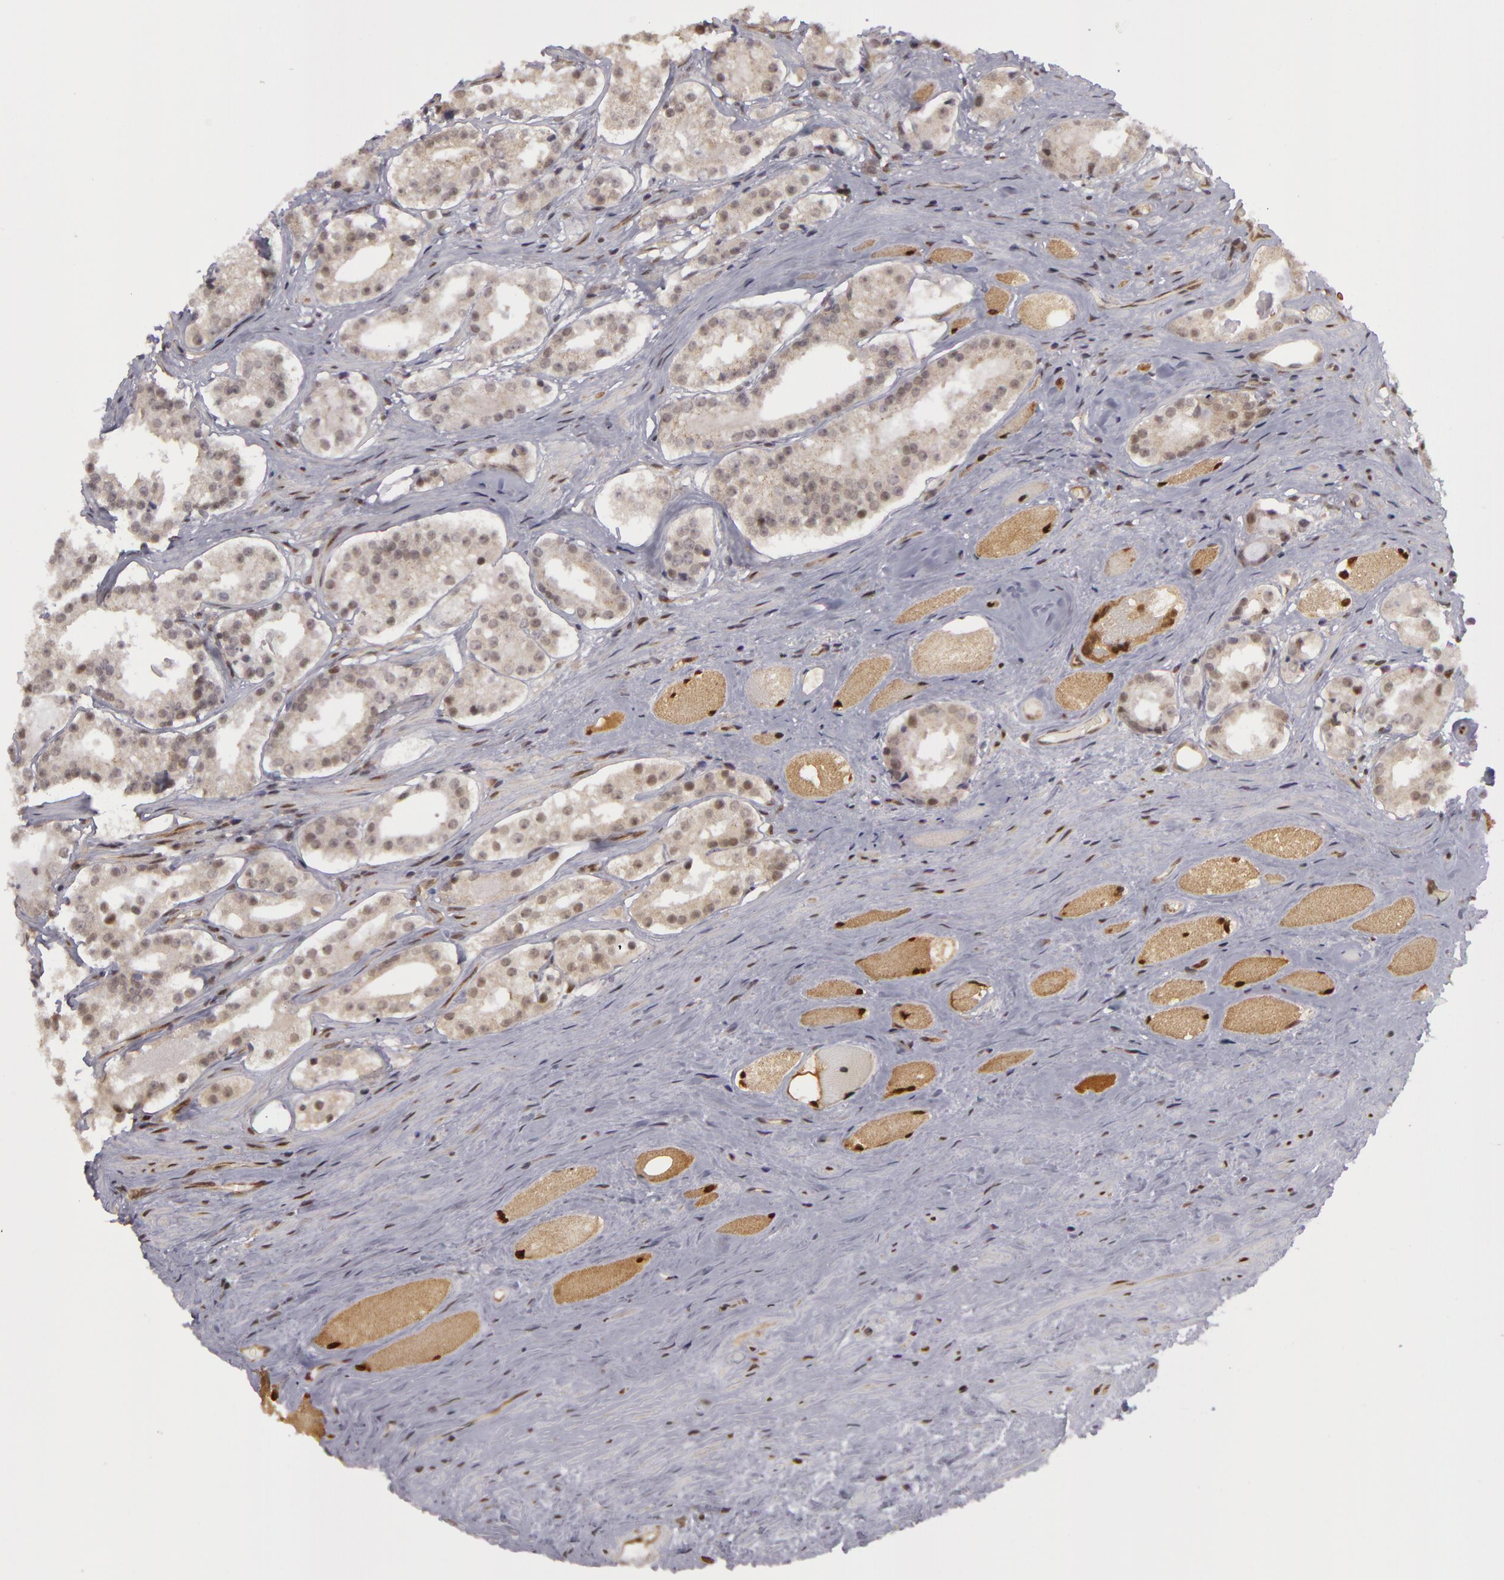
{"staining": {"intensity": "weak", "quantity": "<25%", "location": "cytoplasmic/membranous,nuclear"}, "tissue": "prostate cancer", "cell_type": "Tumor cells", "image_type": "cancer", "snomed": [{"axis": "morphology", "description": "Adenocarcinoma, Medium grade"}, {"axis": "topography", "description": "Prostate"}], "caption": "Tumor cells are negative for protein expression in human prostate cancer (adenocarcinoma (medium-grade)).", "gene": "ZNF133", "patient": {"sex": "male", "age": 73}}